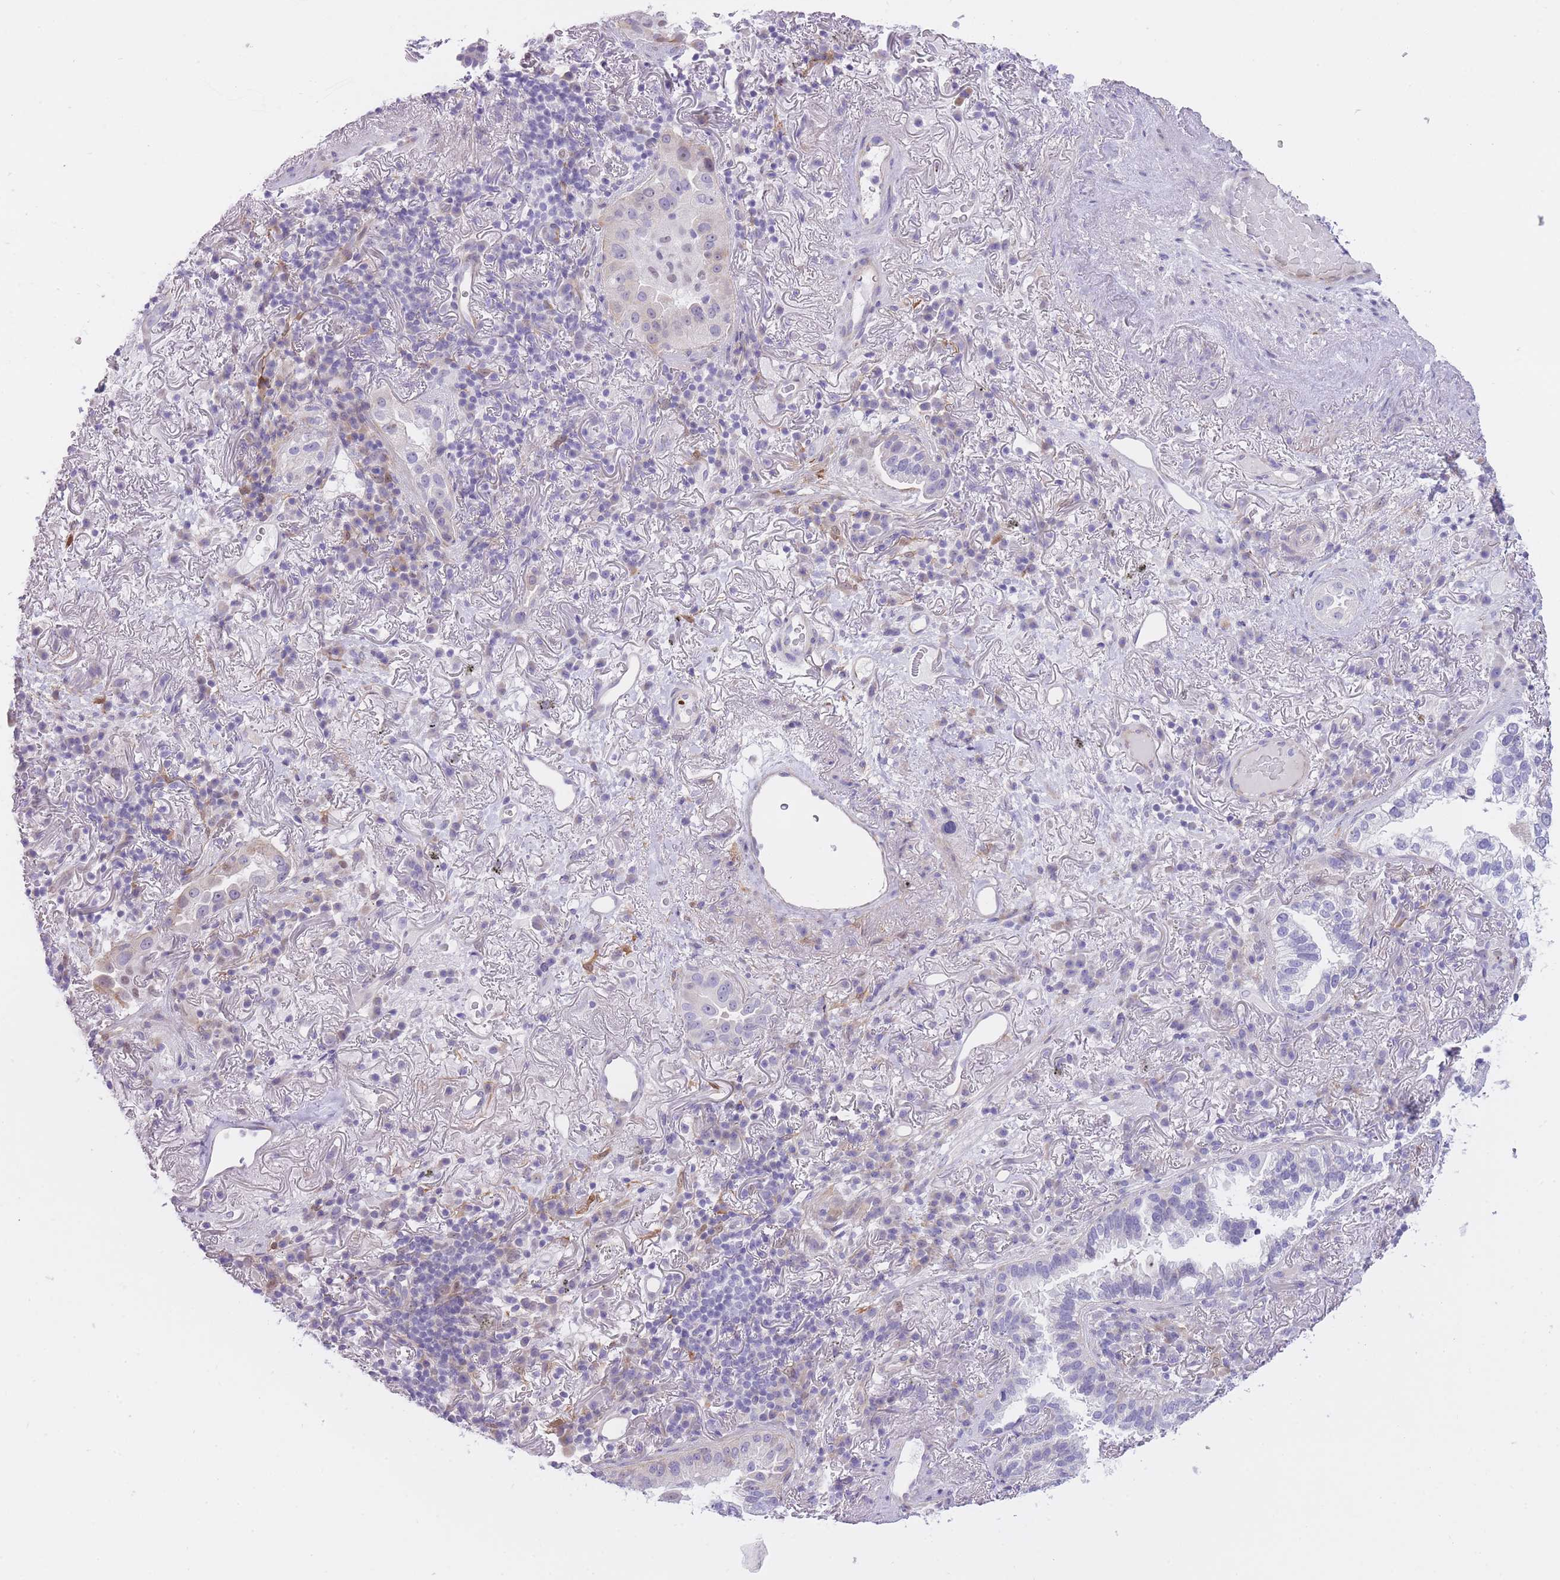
{"staining": {"intensity": "negative", "quantity": "none", "location": "none"}, "tissue": "lung cancer", "cell_type": "Tumor cells", "image_type": "cancer", "snomed": [{"axis": "morphology", "description": "Adenocarcinoma, NOS"}, {"axis": "topography", "description": "Lung"}], "caption": "Lung cancer stained for a protein using IHC shows no staining tumor cells.", "gene": "IMPG1", "patient": {"sex": "female", "age": 69}}